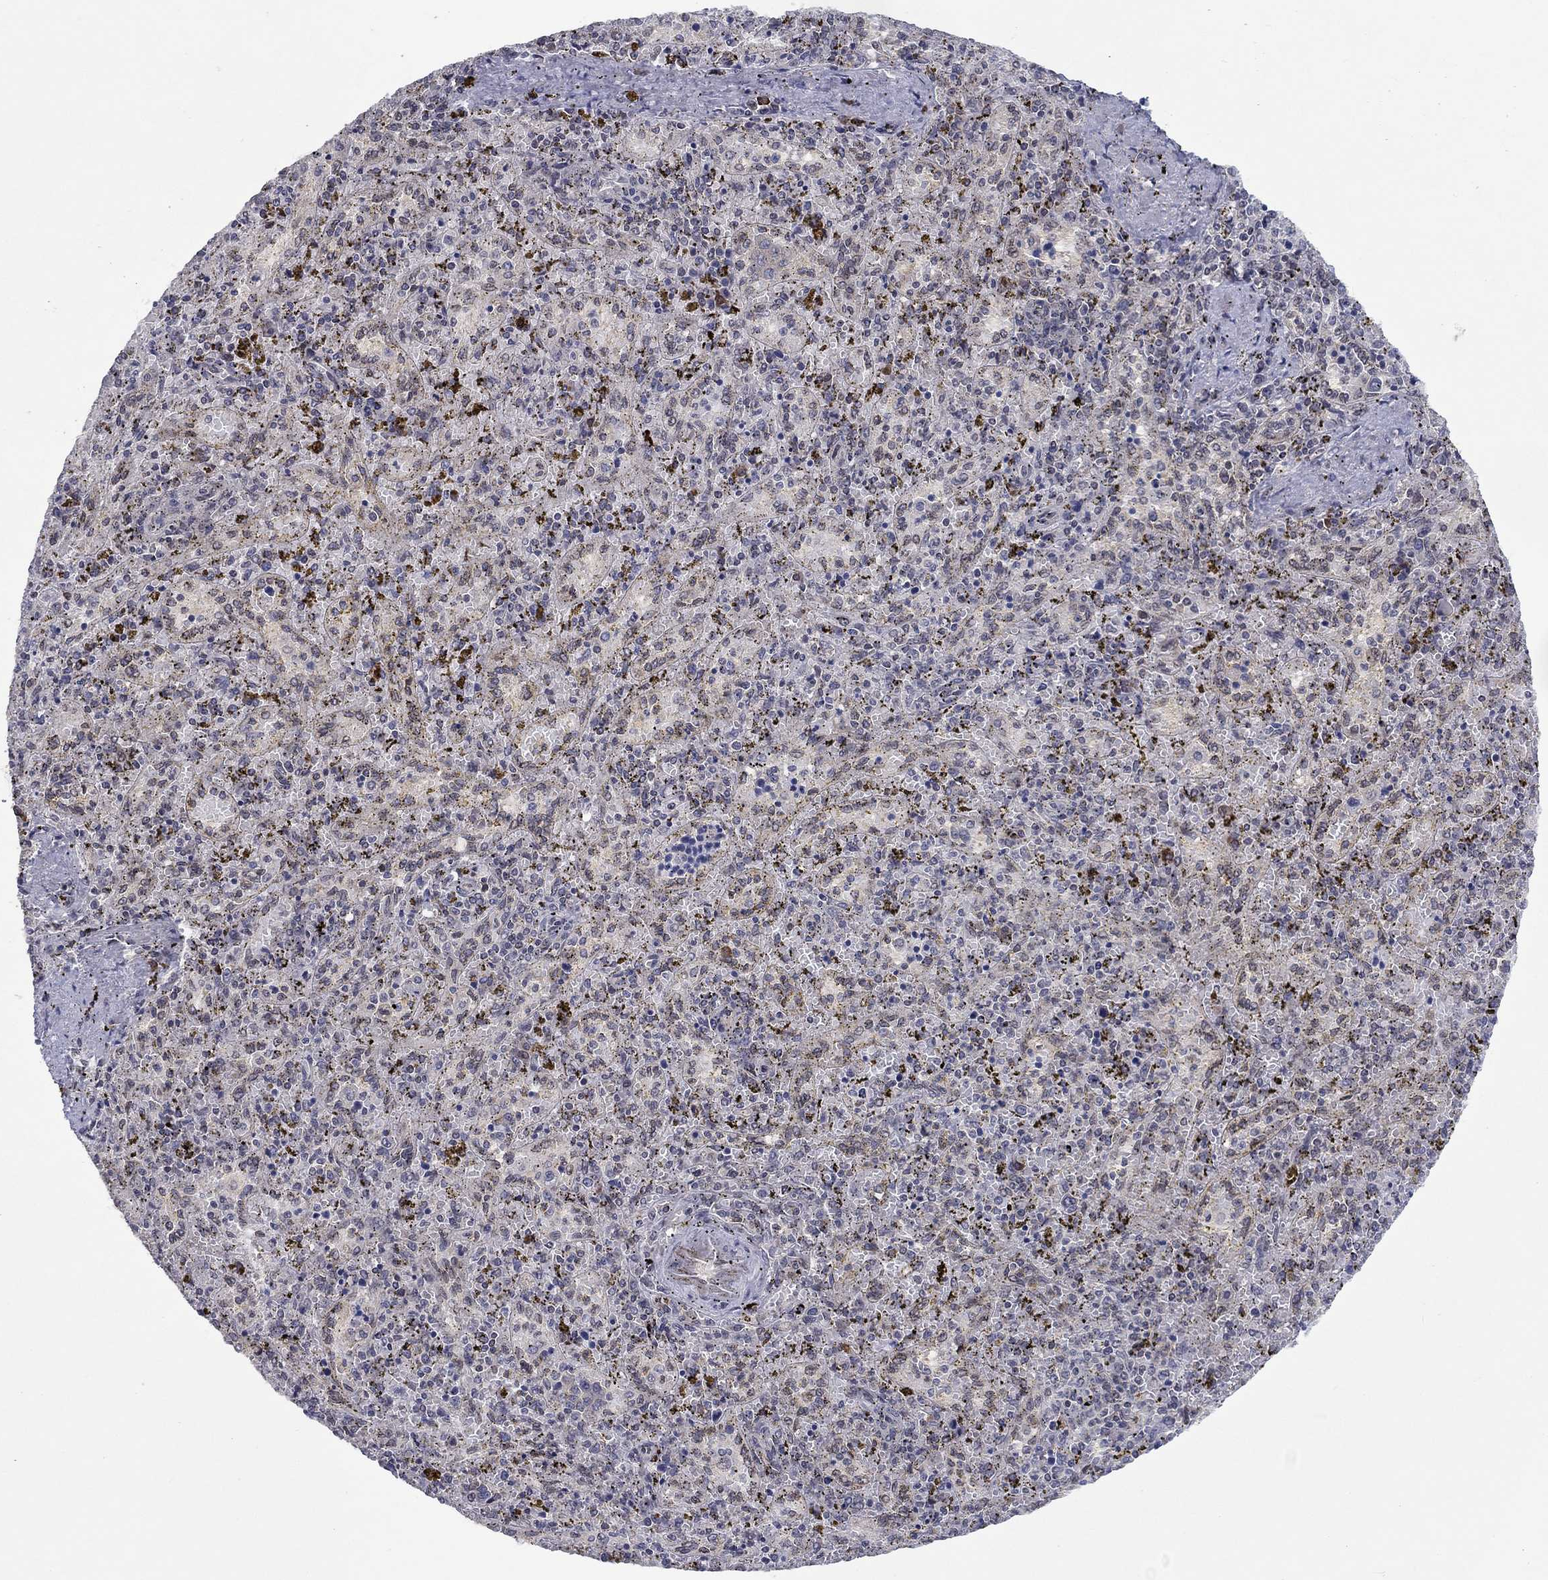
{"staining": {"intensity": "negative", "quantity": "none", "location": "none"}, "tissue": "spleen", "cell_type": "Cells in red pulp", "image_type": "normal", "snomed": [{"axis": "morphology", "description": "Normal tissue, NOS"}, {"axis": "topography", "description": "Spleen"}], "caption": "Immunohistochemistry histopathology image of benign spleen: human spleen stained with DAB (3,3'-diaminobenzidine) displays no significant protein expression in cells in red pulp. The staining is performed using DAB (3,3'-diaminobenzidine) brown chromogen with nuclei counter-stained in using hematoxylin.", "gene": "CETN3", "patient": {"sex": "female", "age": 50}}